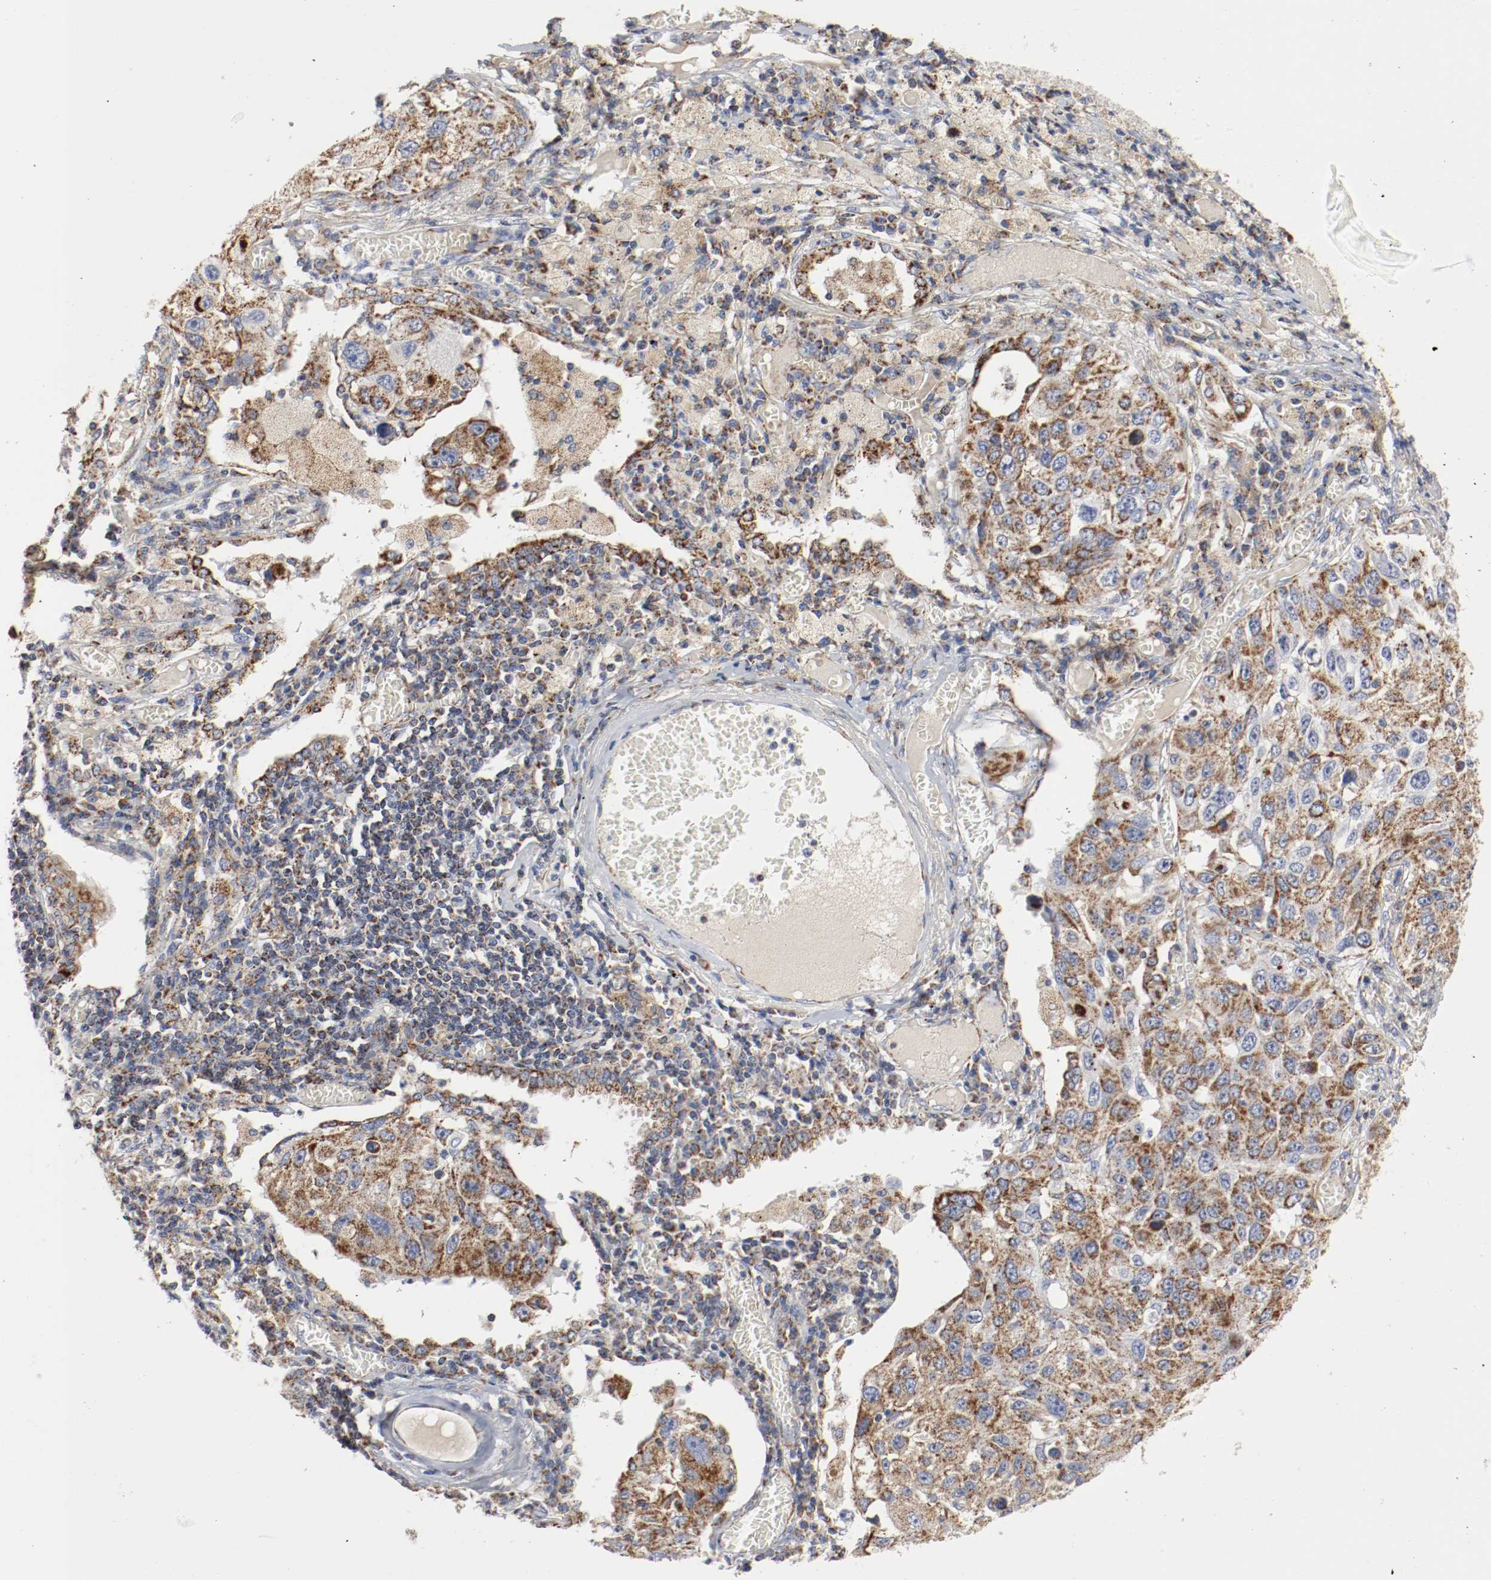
{"staining": {"intensity": "strong", "quantity": ">75%", "location": "cytoplasmic/membranous"}, "tissue": "lung cancer", "cell_type": "Tumor cells", "image_type": "cancer", "snomed": [{"axis": "morphology", "description": "Squamous cell carcinoma, NOS"}, {"axis": "topography", "description": "Lung"}], "caption": "Tumor cells demonstrate high levels of strong cytoplasmic/membranous positivity in about >75% of cells in lung squamous cell carcinoma.", "gene": "AFG3L2", "patient": {"sex": "male", "age": 71}}